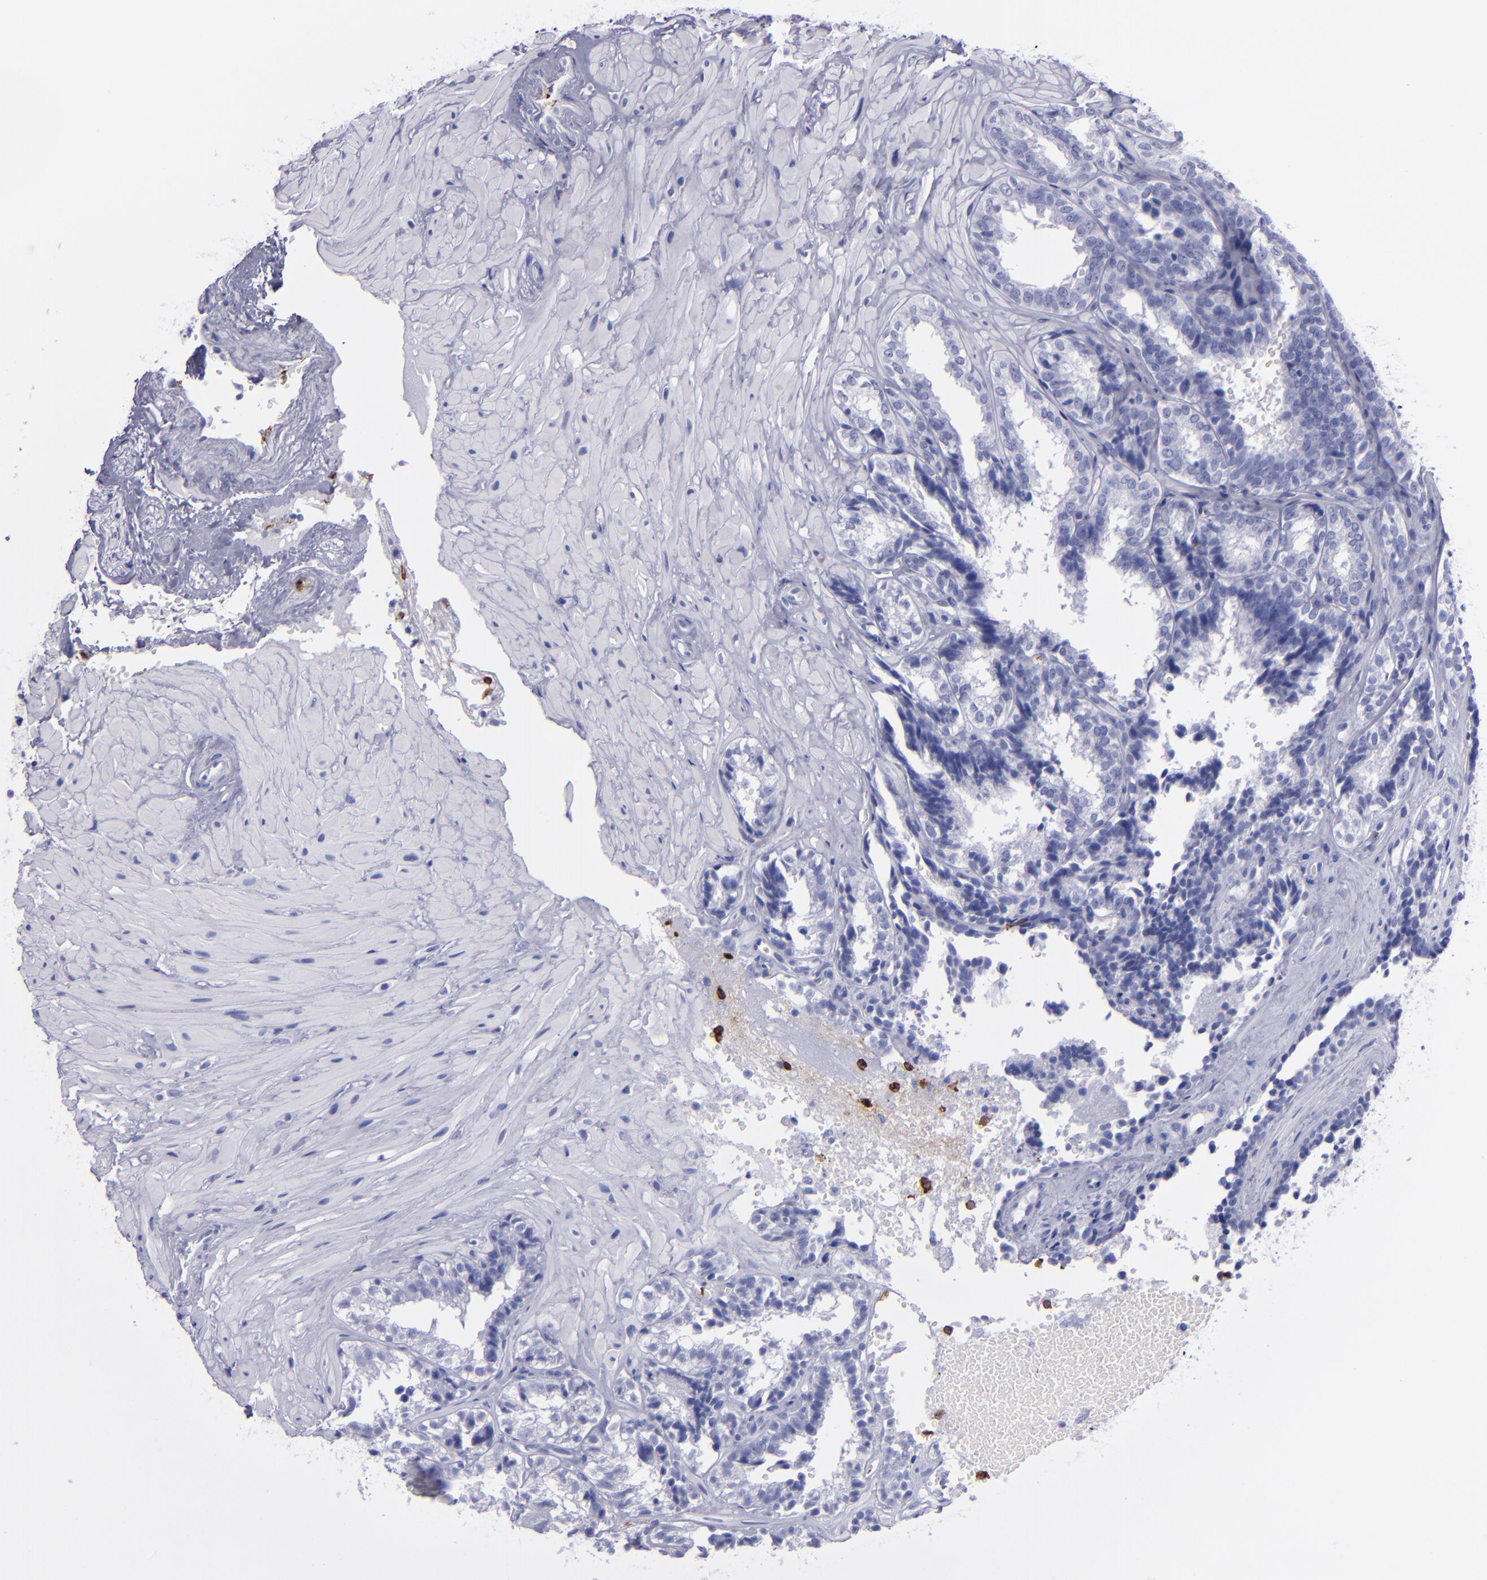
{"staining": {"intensity": "negative", "quantity": "none", "location": "none"}, "tissue": "seminal vesicle", "cell_type": "Glandular cells", "image_type": "normal", "snomed": [{"axis": "morphology", "description": "Normal tissue, NOS"}, {"axis": "topography", "description": "Seminal veicle"}], "caption": "Seminal vesicle stained for a protein using IHC demonstrates no staining glandular cells.", "gene": "CR1", "patient": {"sex": "male", "age": 26}}